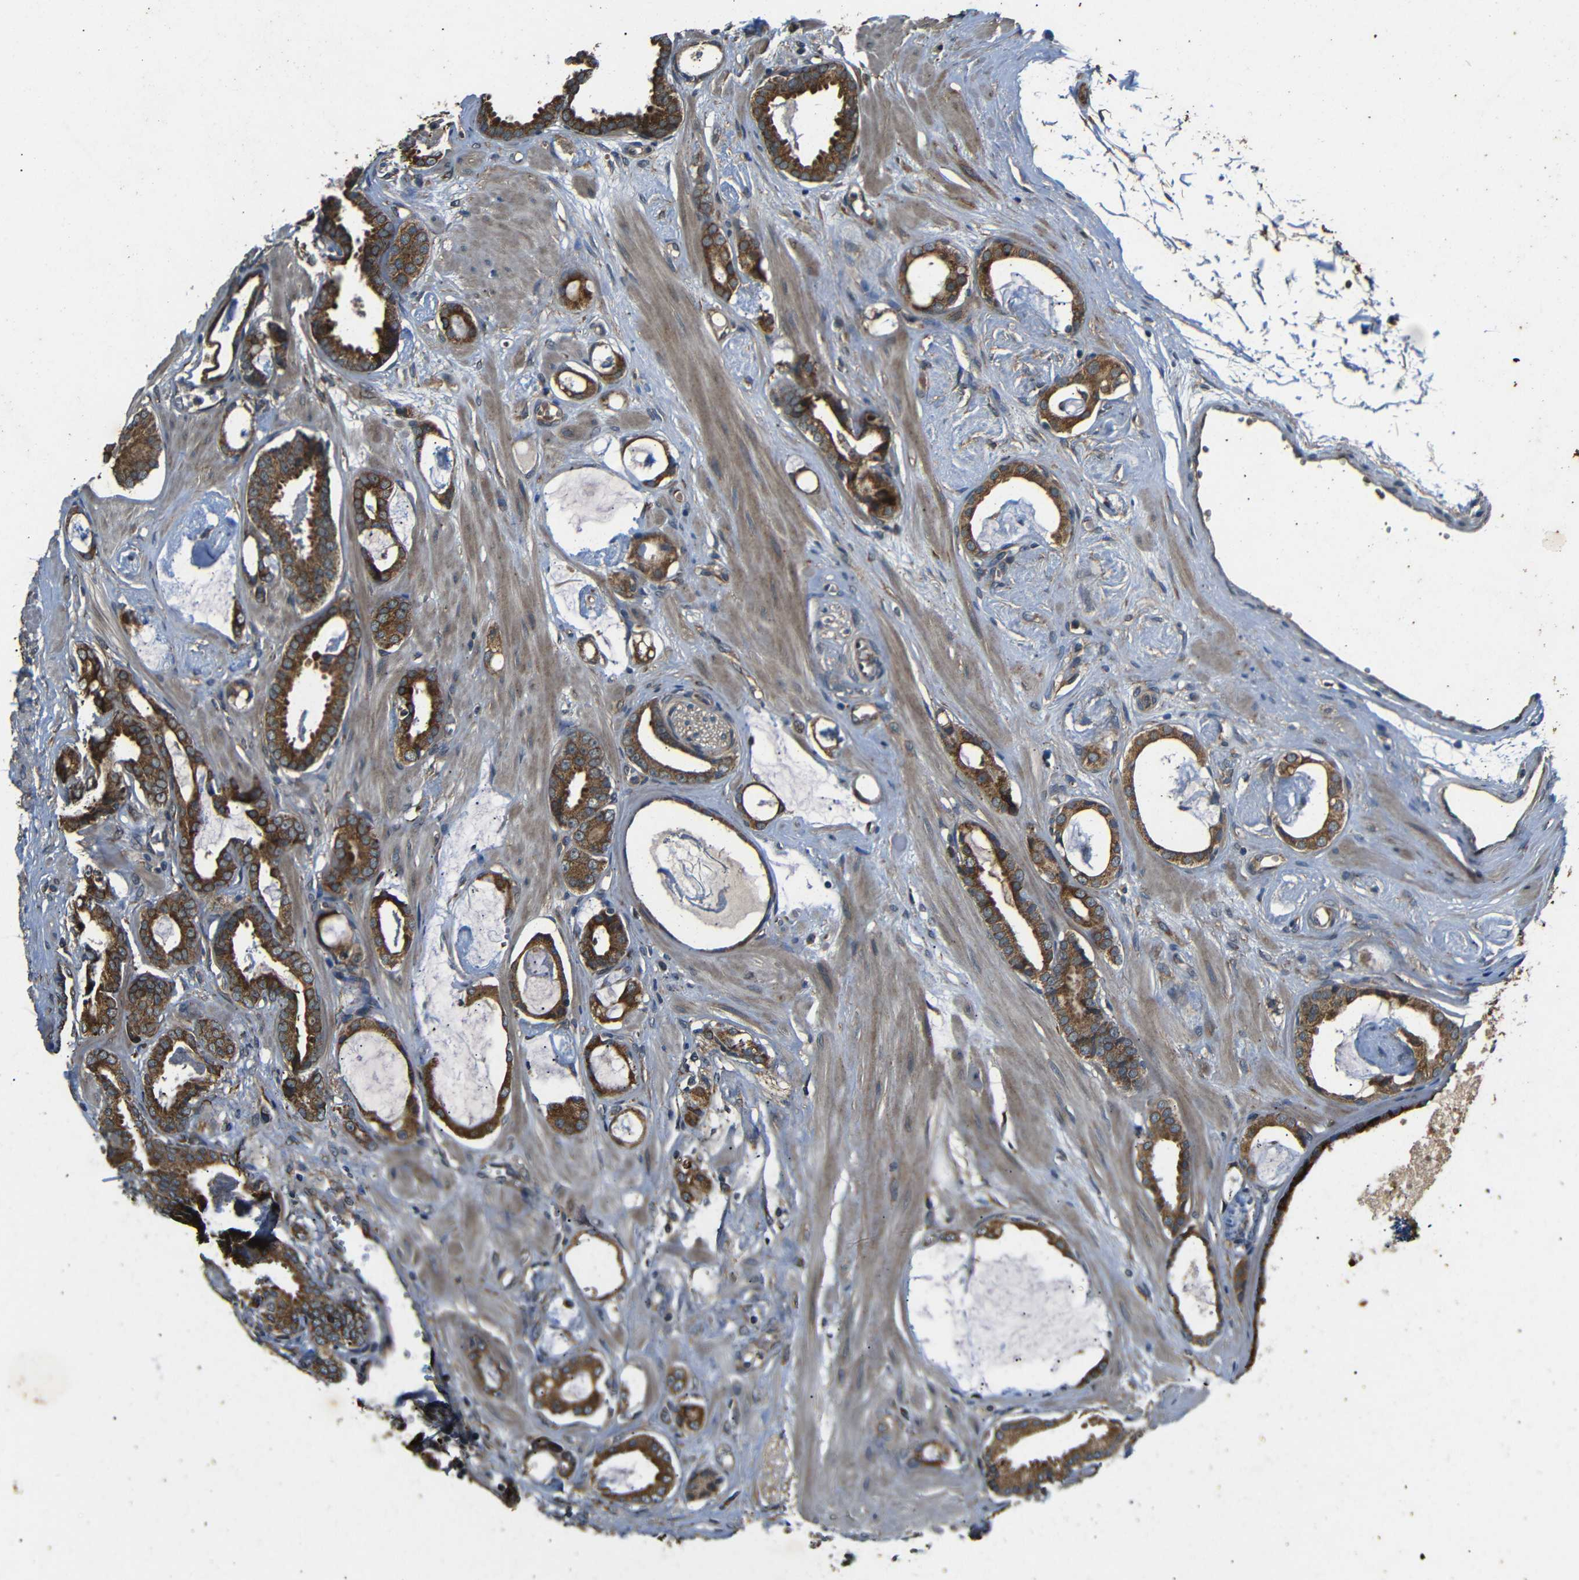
{"staining": {"intensity": "strong", "quantity": ">75%", "location": "cytoplasmic/membranous"}, "tissue": "prostate cancer", "cell_type": "Tumor cells", "image_type": "cancer", "snomed": [{"axis": "morphology", "description": "Adenocarcinoma, Low grade"}, {"axis": "topography", "description": "Prostate"}], "caption": "A histopathology image of prostate cancer stained for a protein displays strong cytoplasmic/membranous brown staining in tumor cells. The staining was performed using DAB (3,3'-diaminobenzidine), with brown indicating positive protein expression. Nuclei are stained blue with hematoxylin.", "gene": "TRPC1", "patient": {"sex": "male", "age": 53}}